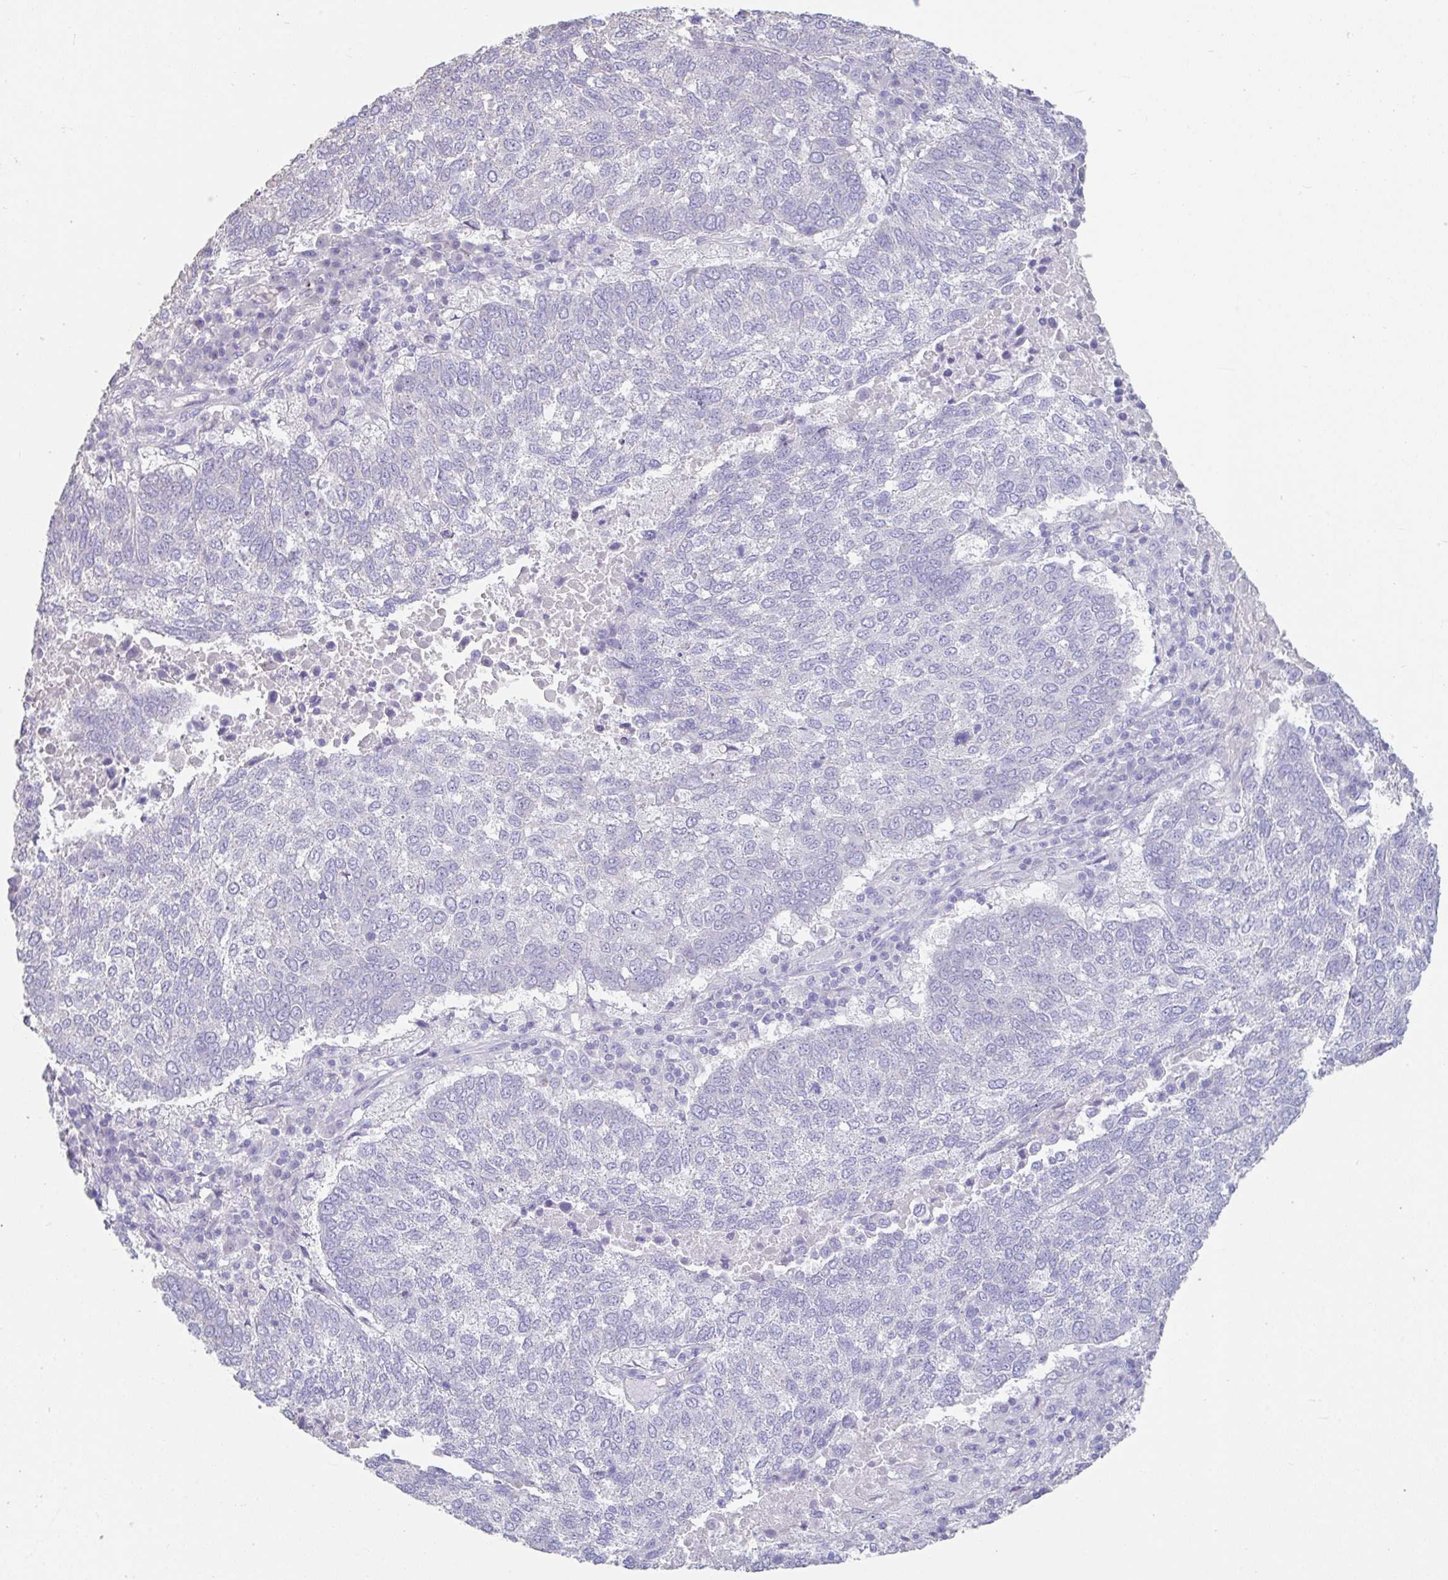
{"staining": {"intensity": "negative", "quantity": "none", "location": "none"}, "tissue": "lung cancer", "cell_type": "Tumor cells", "image_type": "cancer", "snomed": [{"axis": "morphology", "description": "Squamous cell carcinoma, NOS"}, {"axis": "topography", "description": "Lung"}], "caption": "DAB immunohistochemical staining of lung cancer (squamous cell carcinoma) demonstrates no significant expression in tumor cells.", "gene": "SLC44A4", "patient": {"sex": "male", "age": 73}}